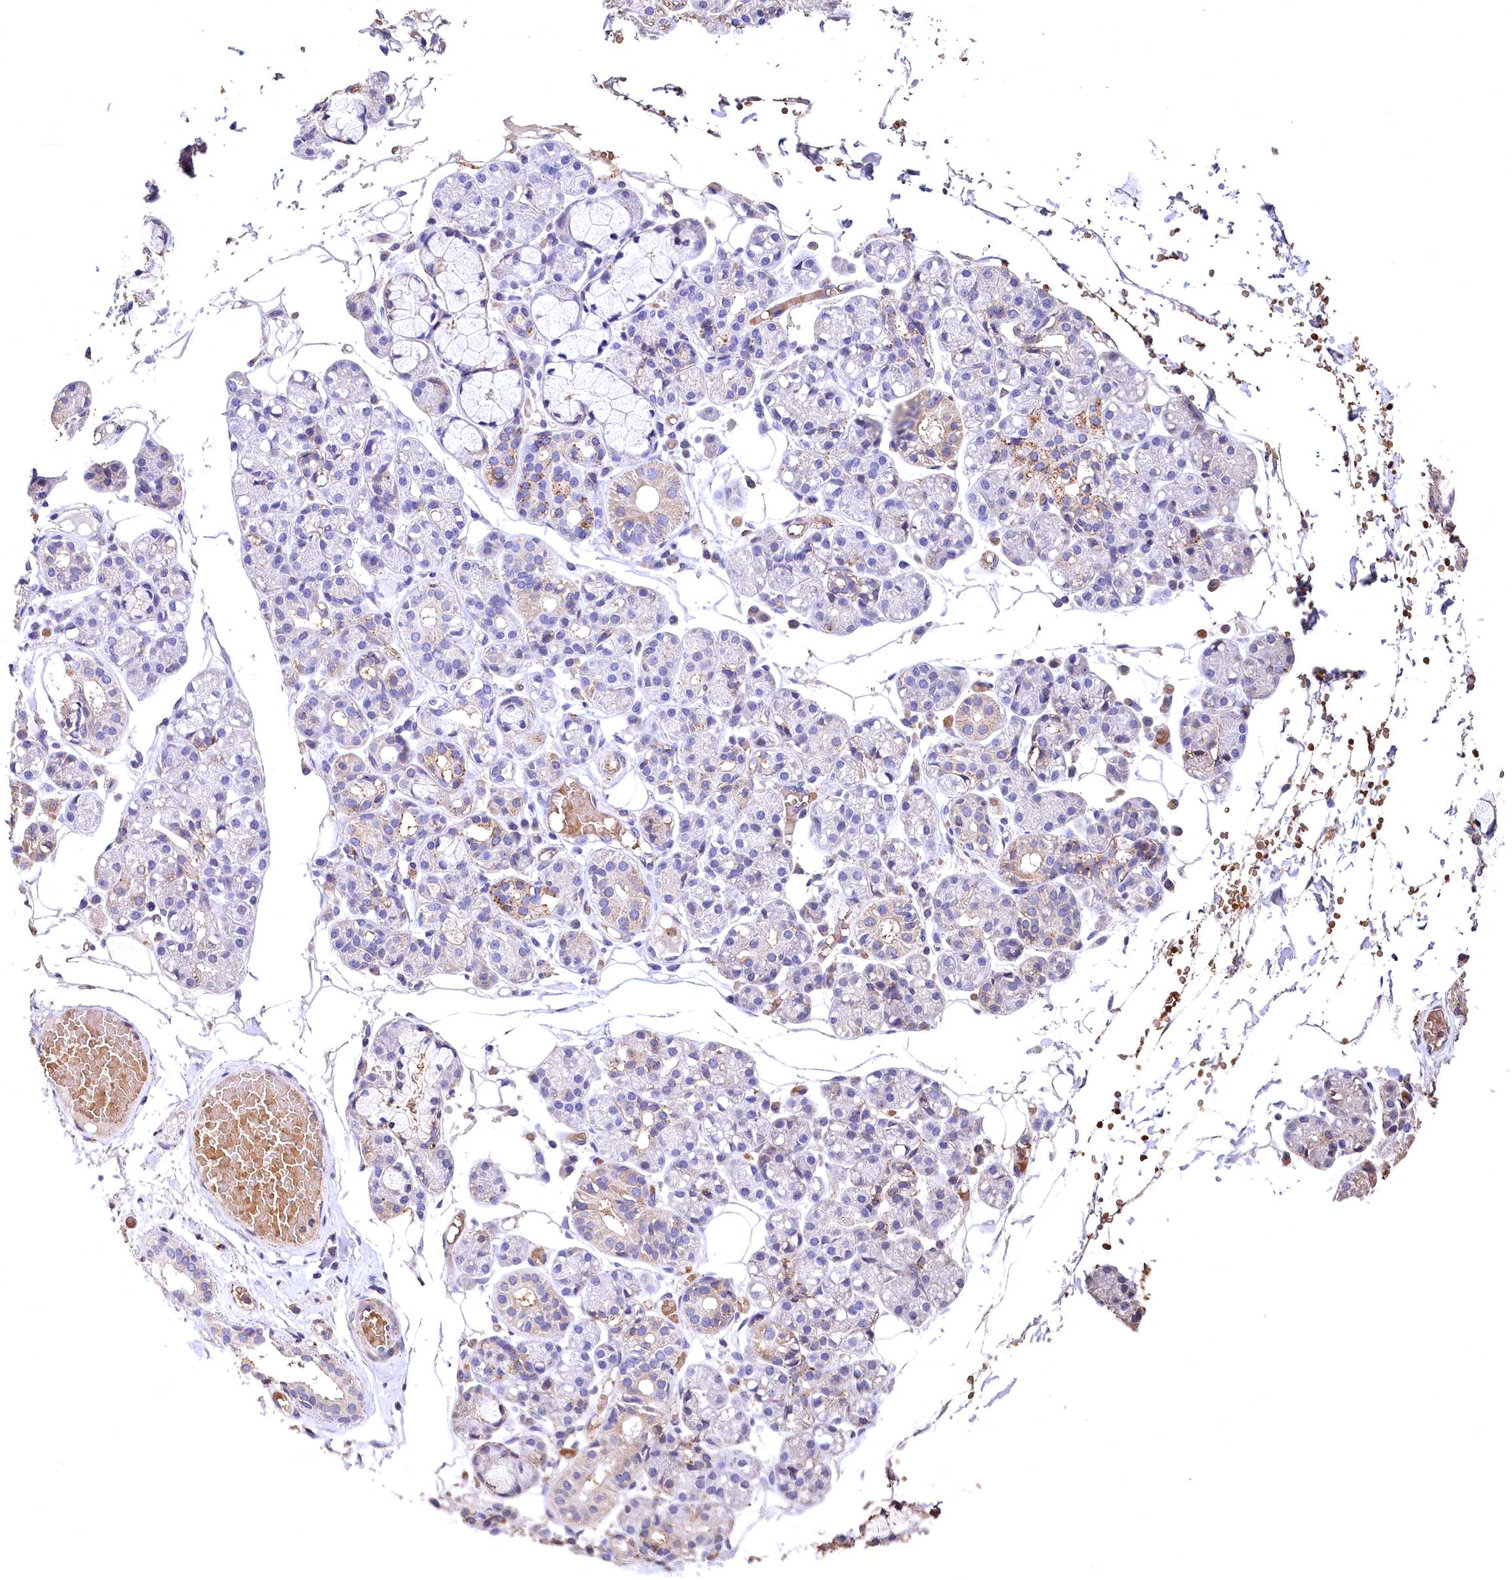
{"staining": {"intensity": "weak", "quantity": "<25%", "location": "cytoplasmic/membranous"}, "tissue": "salivary gland", "cell_type": "Glandular cells", "image_type": "normal", "snomed": [{"axis": "morphology", "description": "Normal tissue, NOS"}, {"axis": "topography", "description": "Salivary gland"}], "caption": "Immunohistochemistry (IHC) photomicrograph of unremarkable salivary gland: human salivary gland stained with DAB (3,3'-diaminobenzidine) shows no significant protein expression in glandular cells.", "gene": "SPTA1", "patient": {"sex": "male", "age": 63}}